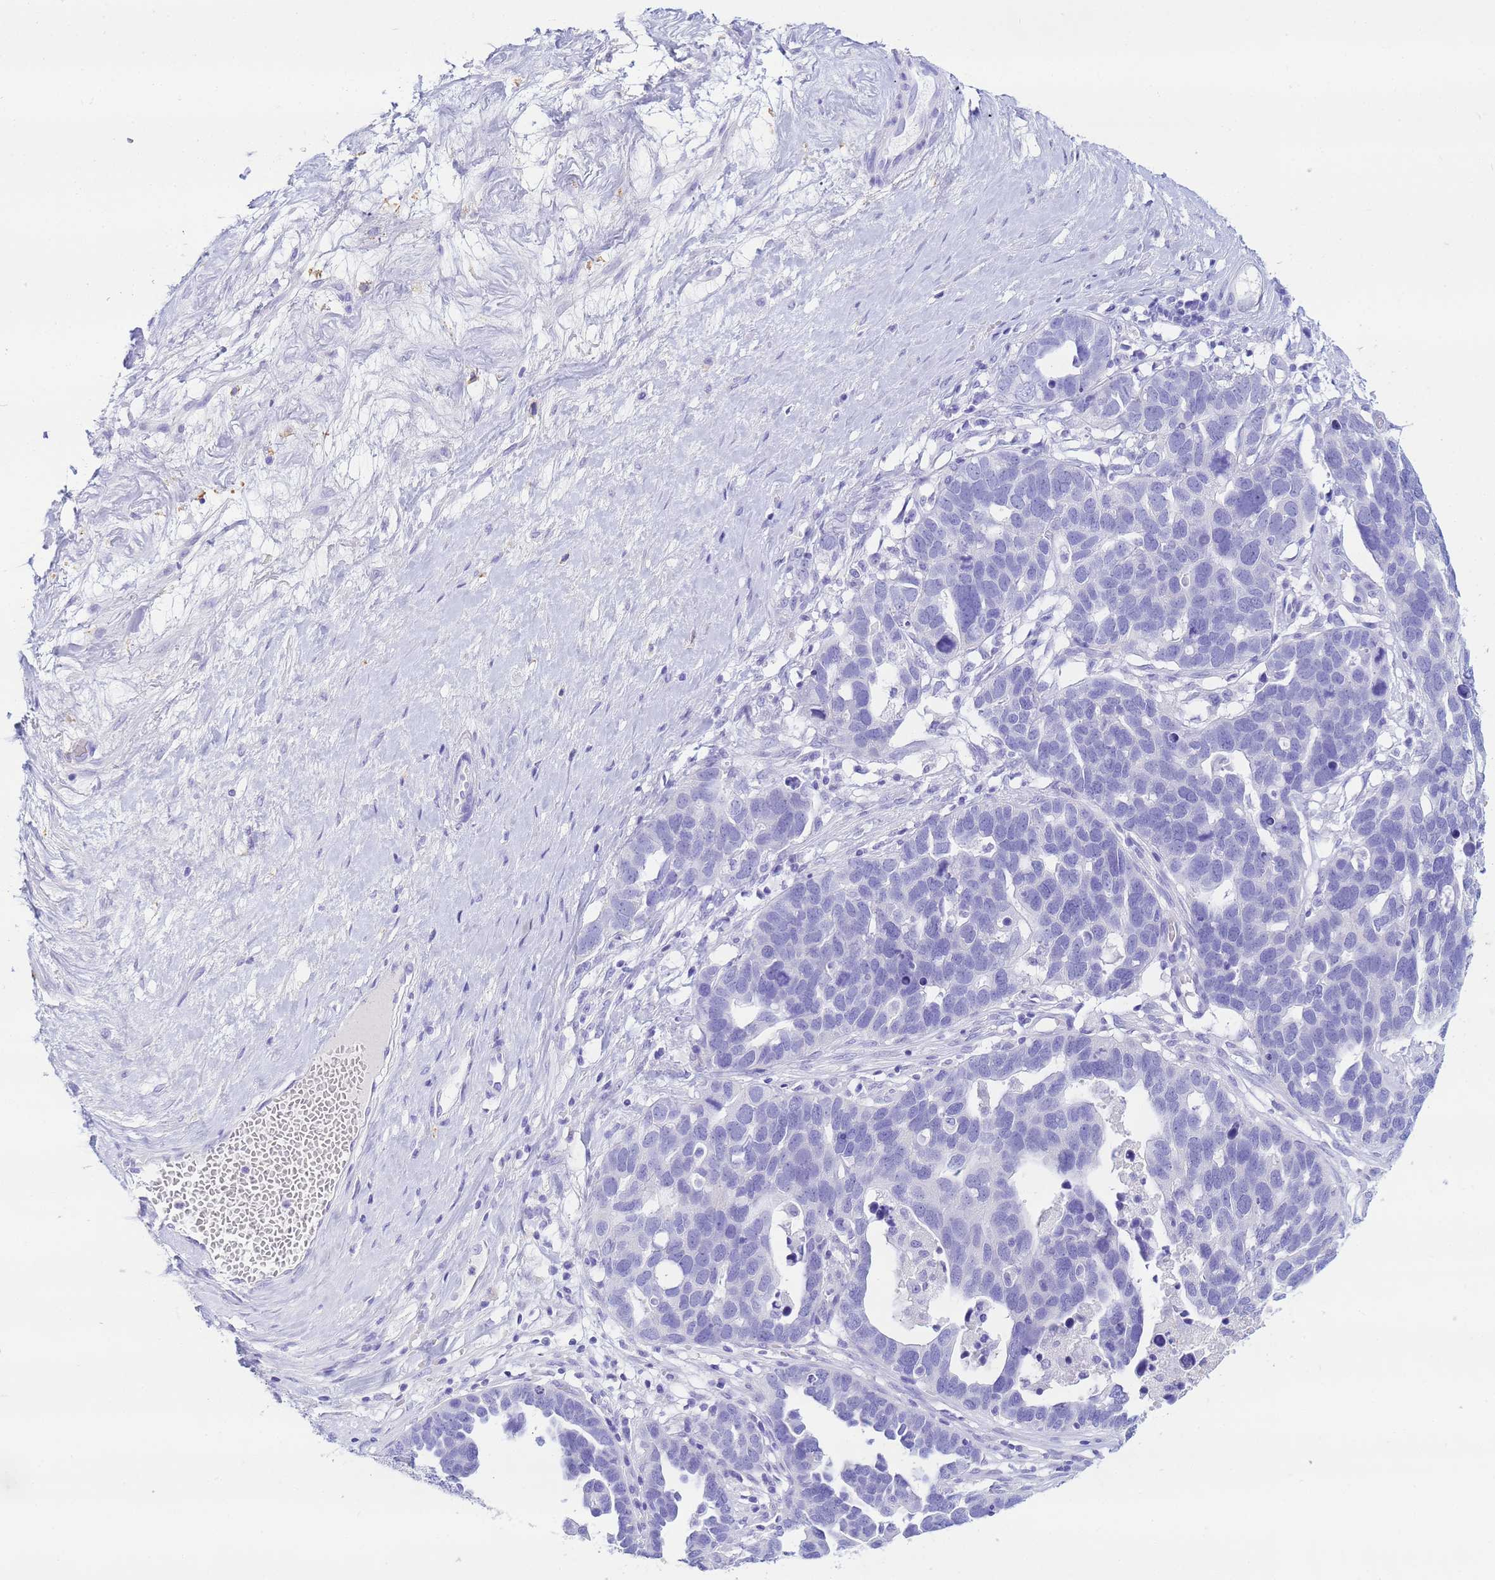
{"staining": {"intensity": "negative", "quantity": "none", "location": "none"}, "tissue": "ovarian cancer", "cell_type": "Tumor cells", "image_type": "cancer", "snomed": [{"axis": "morphology", "description": "Cystadenocarcinoma, serous, NOS"}, {"axis": "topography", "description": "Ovary"}], "caption": "DAB (3,3'-diaminobenzidine) immunohistochemical staining of human ovarian cancer exhibits no significant positivity in tumor cells. (DAB (3,3'-diaminobenzidine) immunohistochemistry (IHC) with hematoxylin counter stain).", "gene": "AQP12A", "patient": {"sex": "female", "age": 54}}